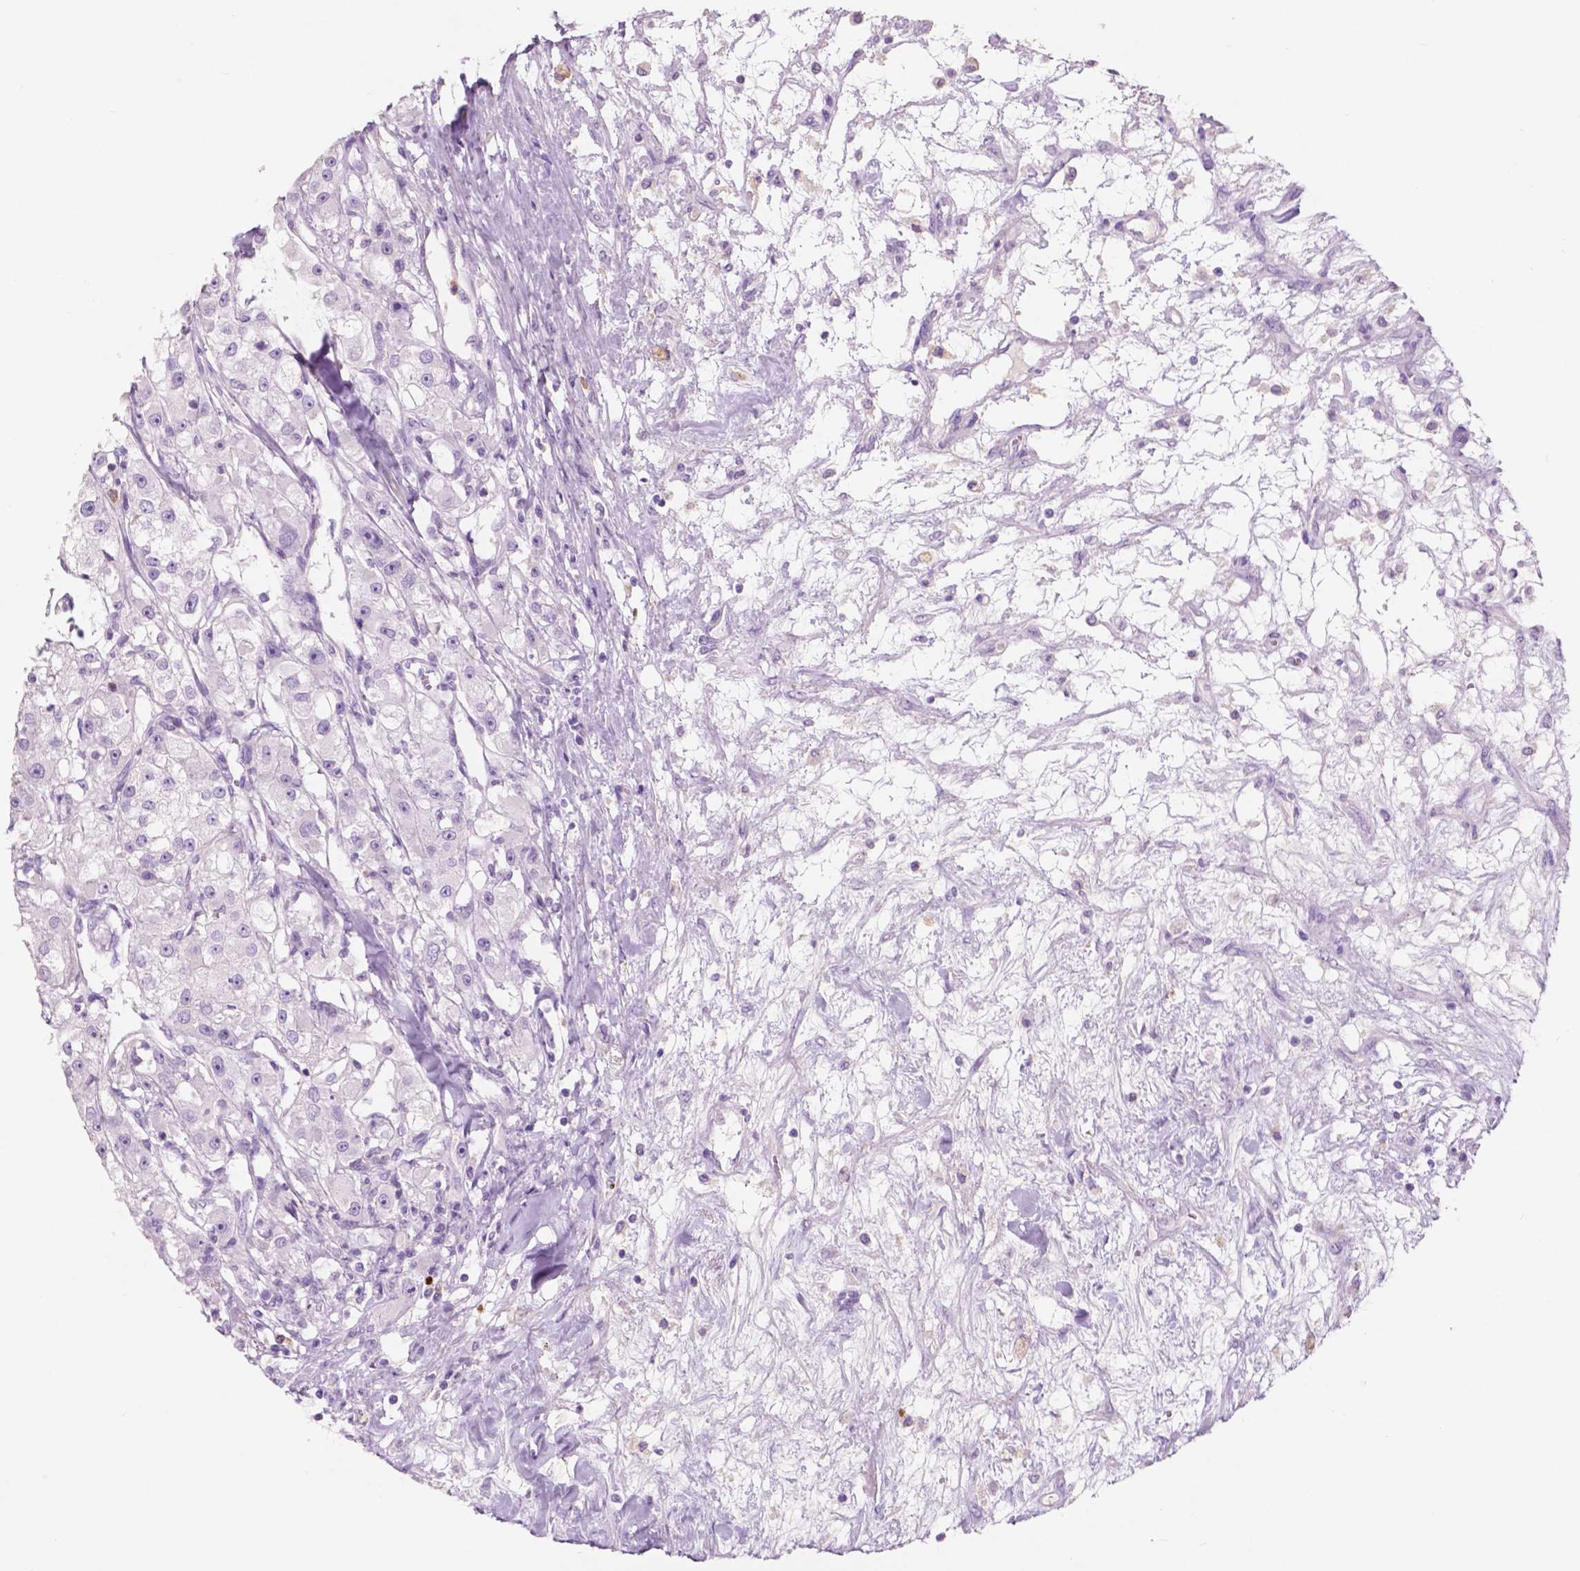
{"staining": {"intensity": "negative", "quantity": "none", "location": "none"}, "tissue": "renal cancer", "cell_type": "Tumor cells", "image_type": "cancer", "snomed": [{"axis": "morphology", "description": "Adenocarcinoma, NOS"}, {"axis": "topography", "description": "Kidney"}], "caption": "An image of renal adenocarcinoma stained for a protein shows no brown staining in tumor cells.", "gene": "CUZD1", "patient": {"sex": "female", "age": 63}}